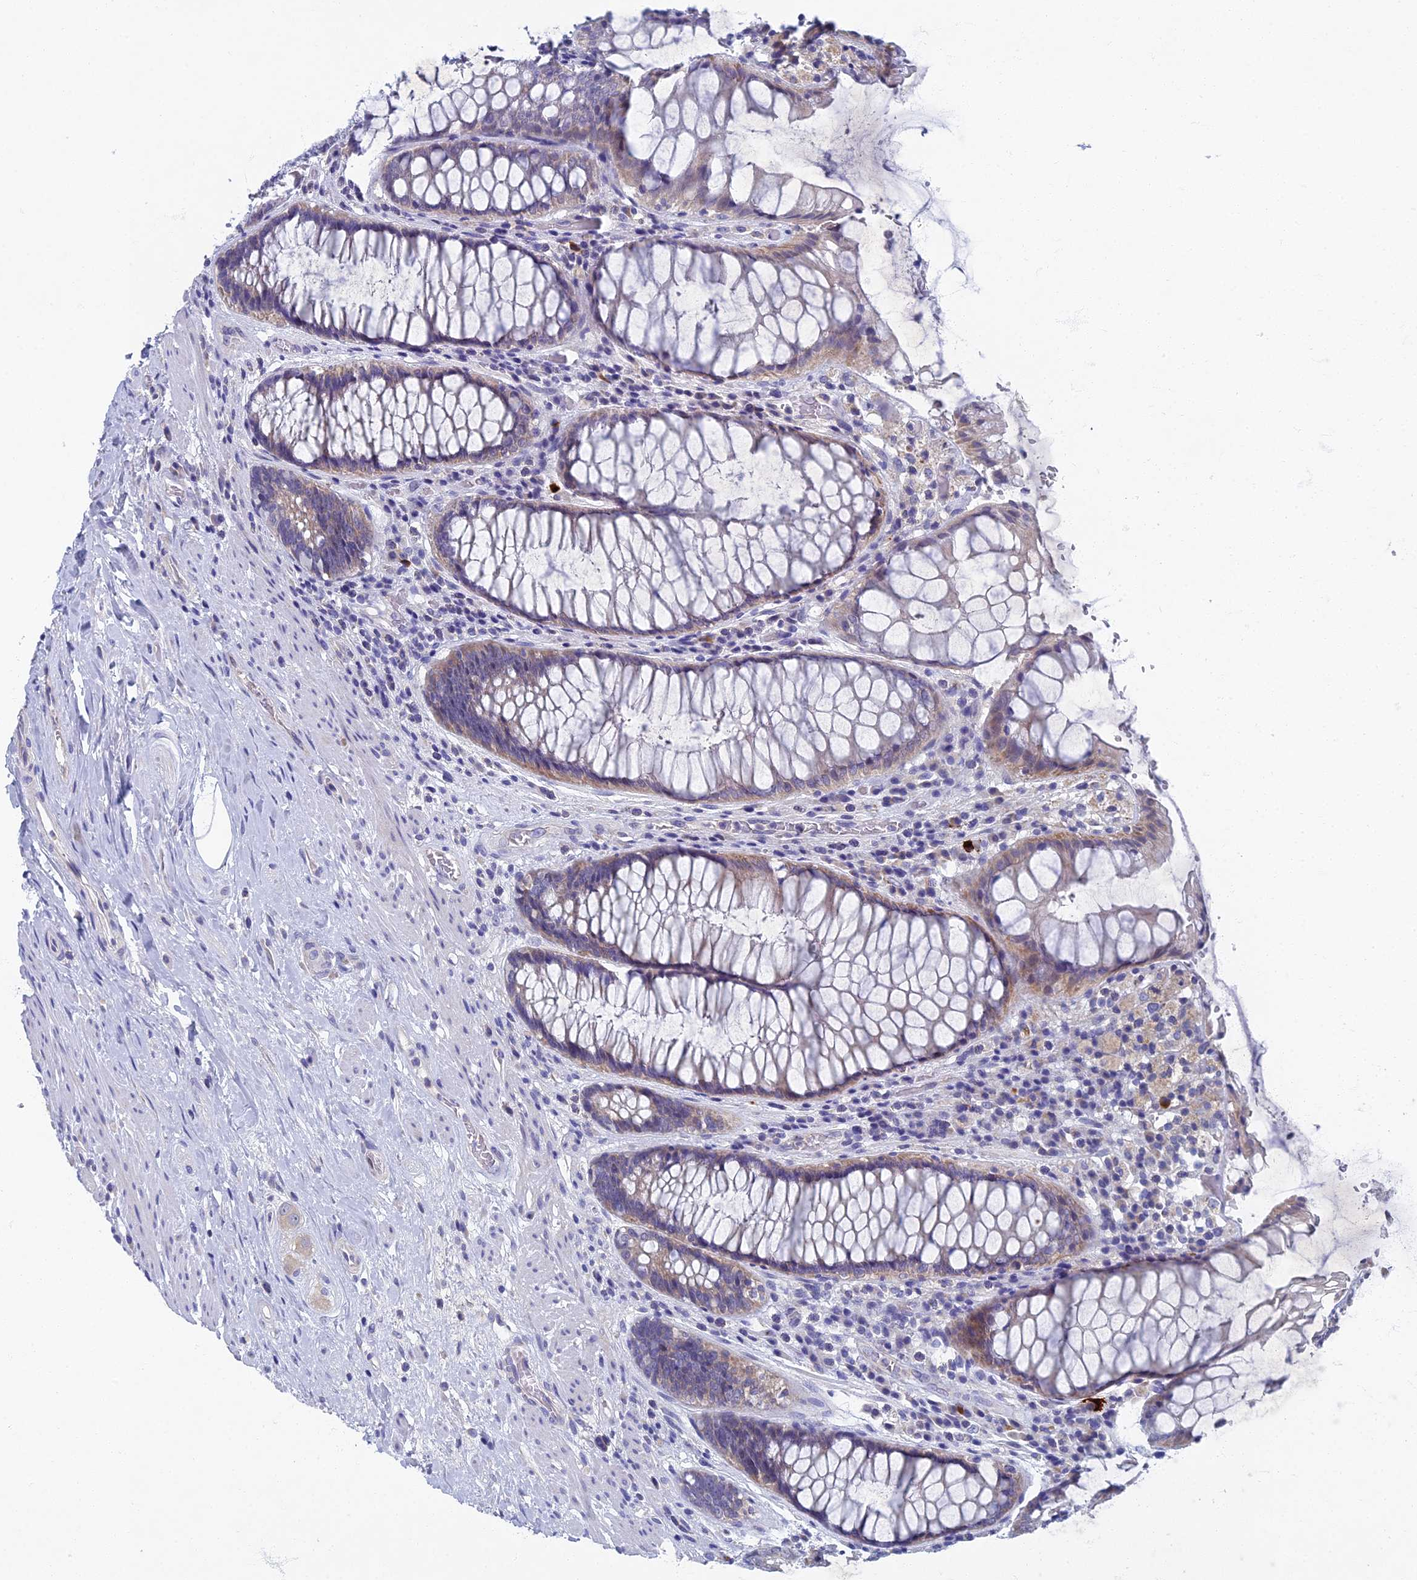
{"staining": {"intensity": "moderate", "quantity": "25%-75%", "location": "cytoplasmic/membranous"}, "tissue": "rectum", "cell_type": "Glandular cells", "image_type": "normal", "snomed": [{"axis": "morphology", "description": "Normal tissue, NOS"}, {"axis": "topography", "description": "Rectum"}], "caption": "Immunohistochemical staining of benign rectum reveals medium levels of moderate cytoplasmic/membranous staining in about 25%-75% of glandular cells.", "gene": "SPIN4", "patient": {"sex": "male", "age": 64}}